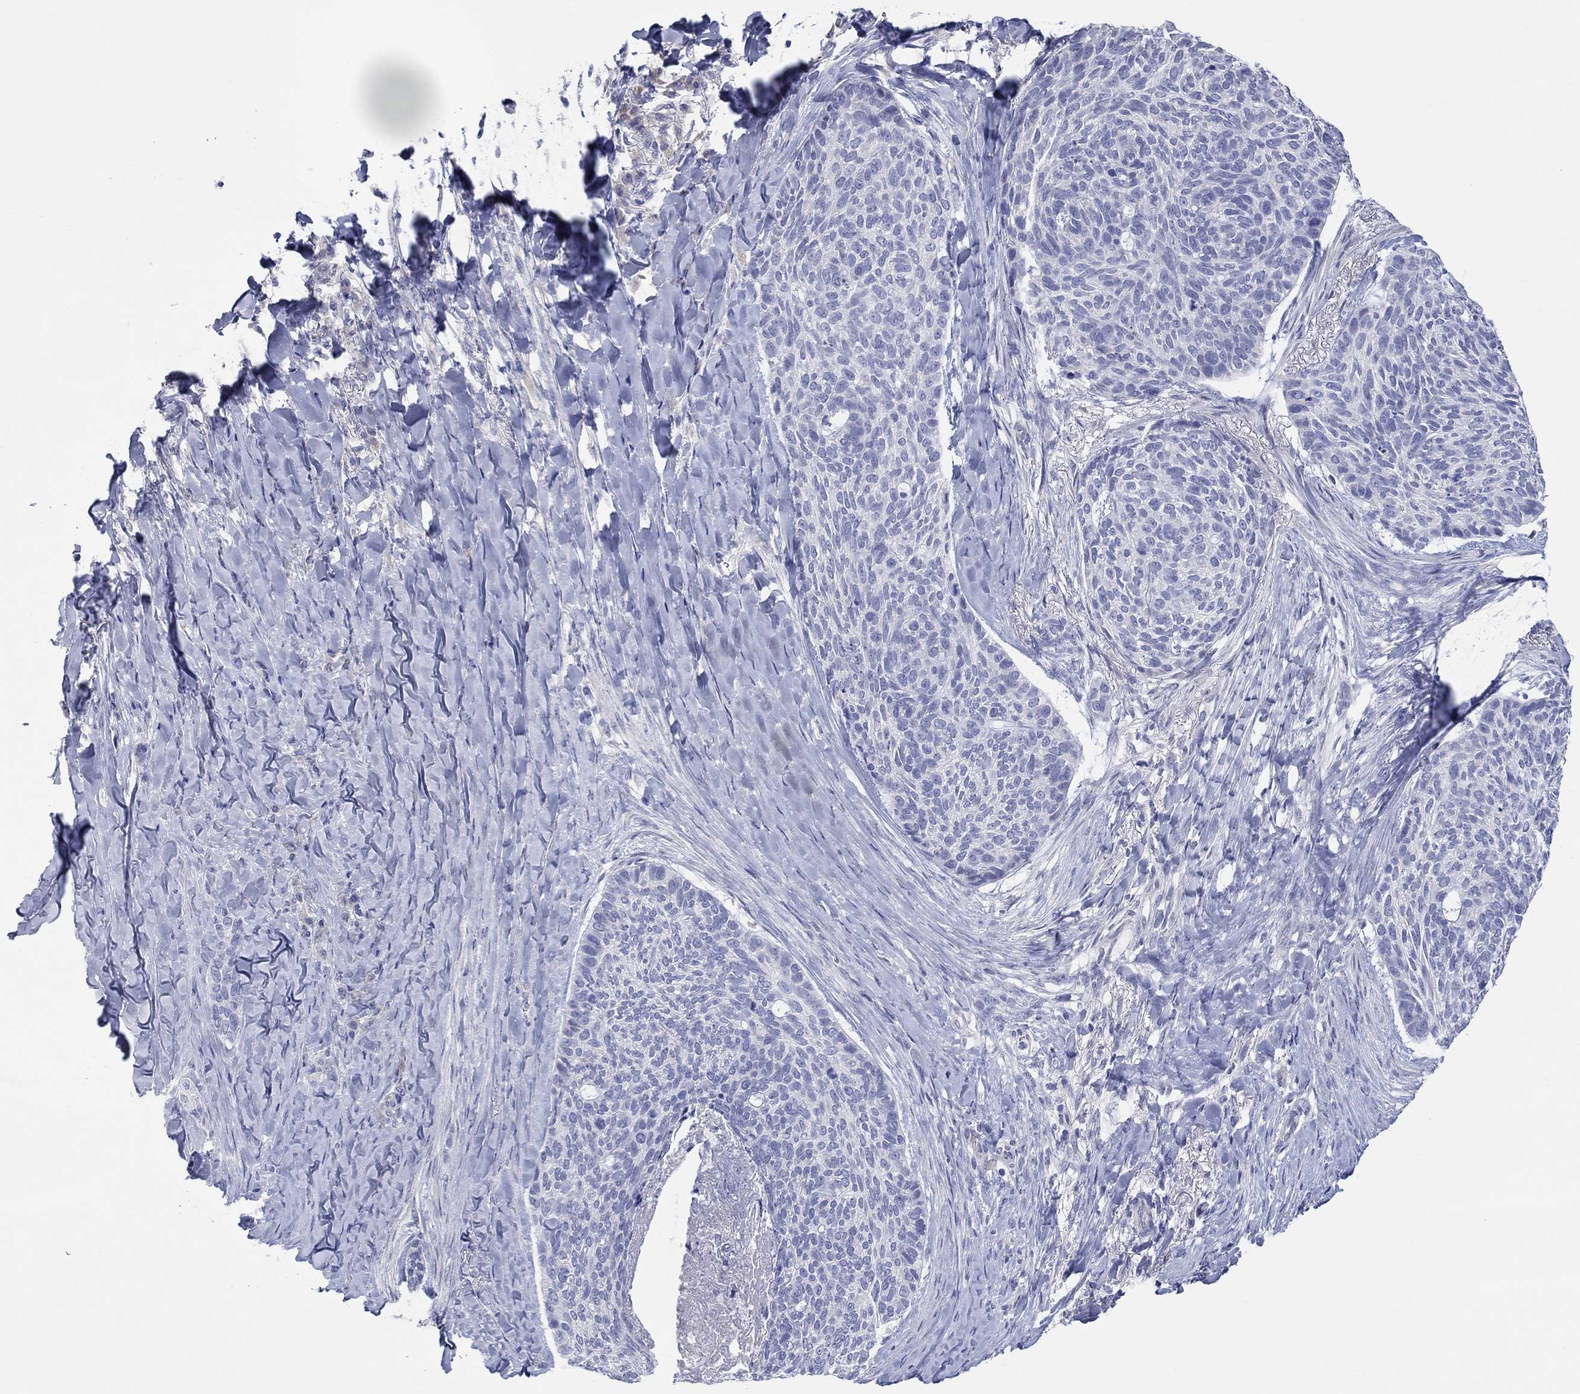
{"staining": {"intensity": "negative", "quantity": "none", "location": "none"}, "tissue": "skin cancer", "cell_type": "Tumor cells", "image_type": "cancer", "snomed": [{"axis": "morphology", "description": "Basal cell carcinoma"}, {"axis": "topography", "description": "Skin"}], "caption": "DAB (3,3'-diaminobenzidine) immunohistochemical staining of basal cell carcinoma (skin) shows no significant positivity in tumor cells.", "gene": "LRRC4C", "patient": {"sex": "female", "age": 69}}